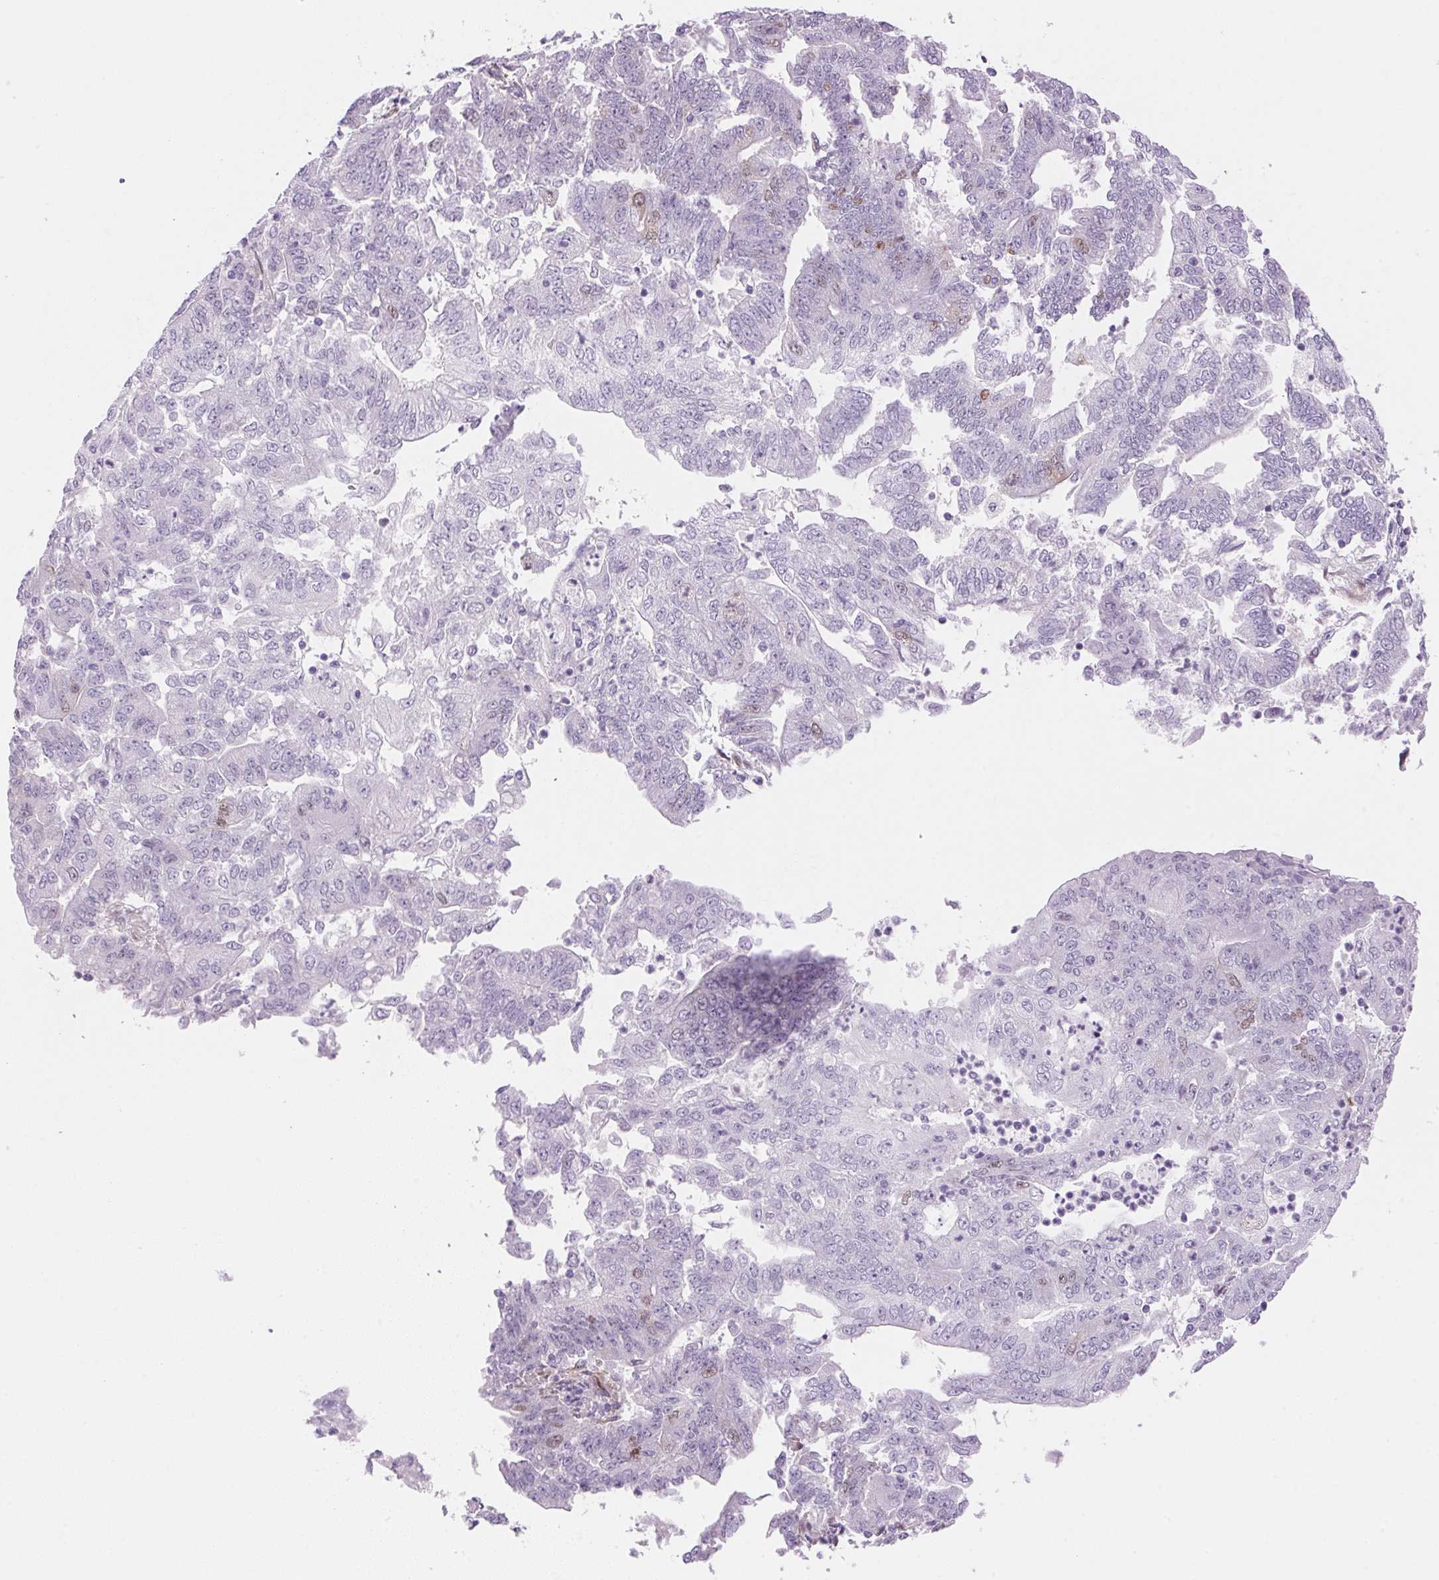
{"staining": {"intensity": "moderate", "quantity": "<25%", "location": "nuclear"}, "tissue": "endometrial cancer", "cell_type": "Tumor cells", "image_type": "cancer", "snomed": [{"axis": "morphology", "description": "Adenocarcinoma, NOS"}, {"axis": "topography", "description": "Endometrium"}], "caption": "Protein positivity by IHC demonstrates moderate nuclear expression in approximately <25% of tumor cells in endometrial cancer (adenocarcinoma). (DAB (3,3'-diaminobenzidine) = brown stain, brightfield microscopy at high magnification).", "gene": "SMTN", "patient": {"sex": "female", "age": 70}}